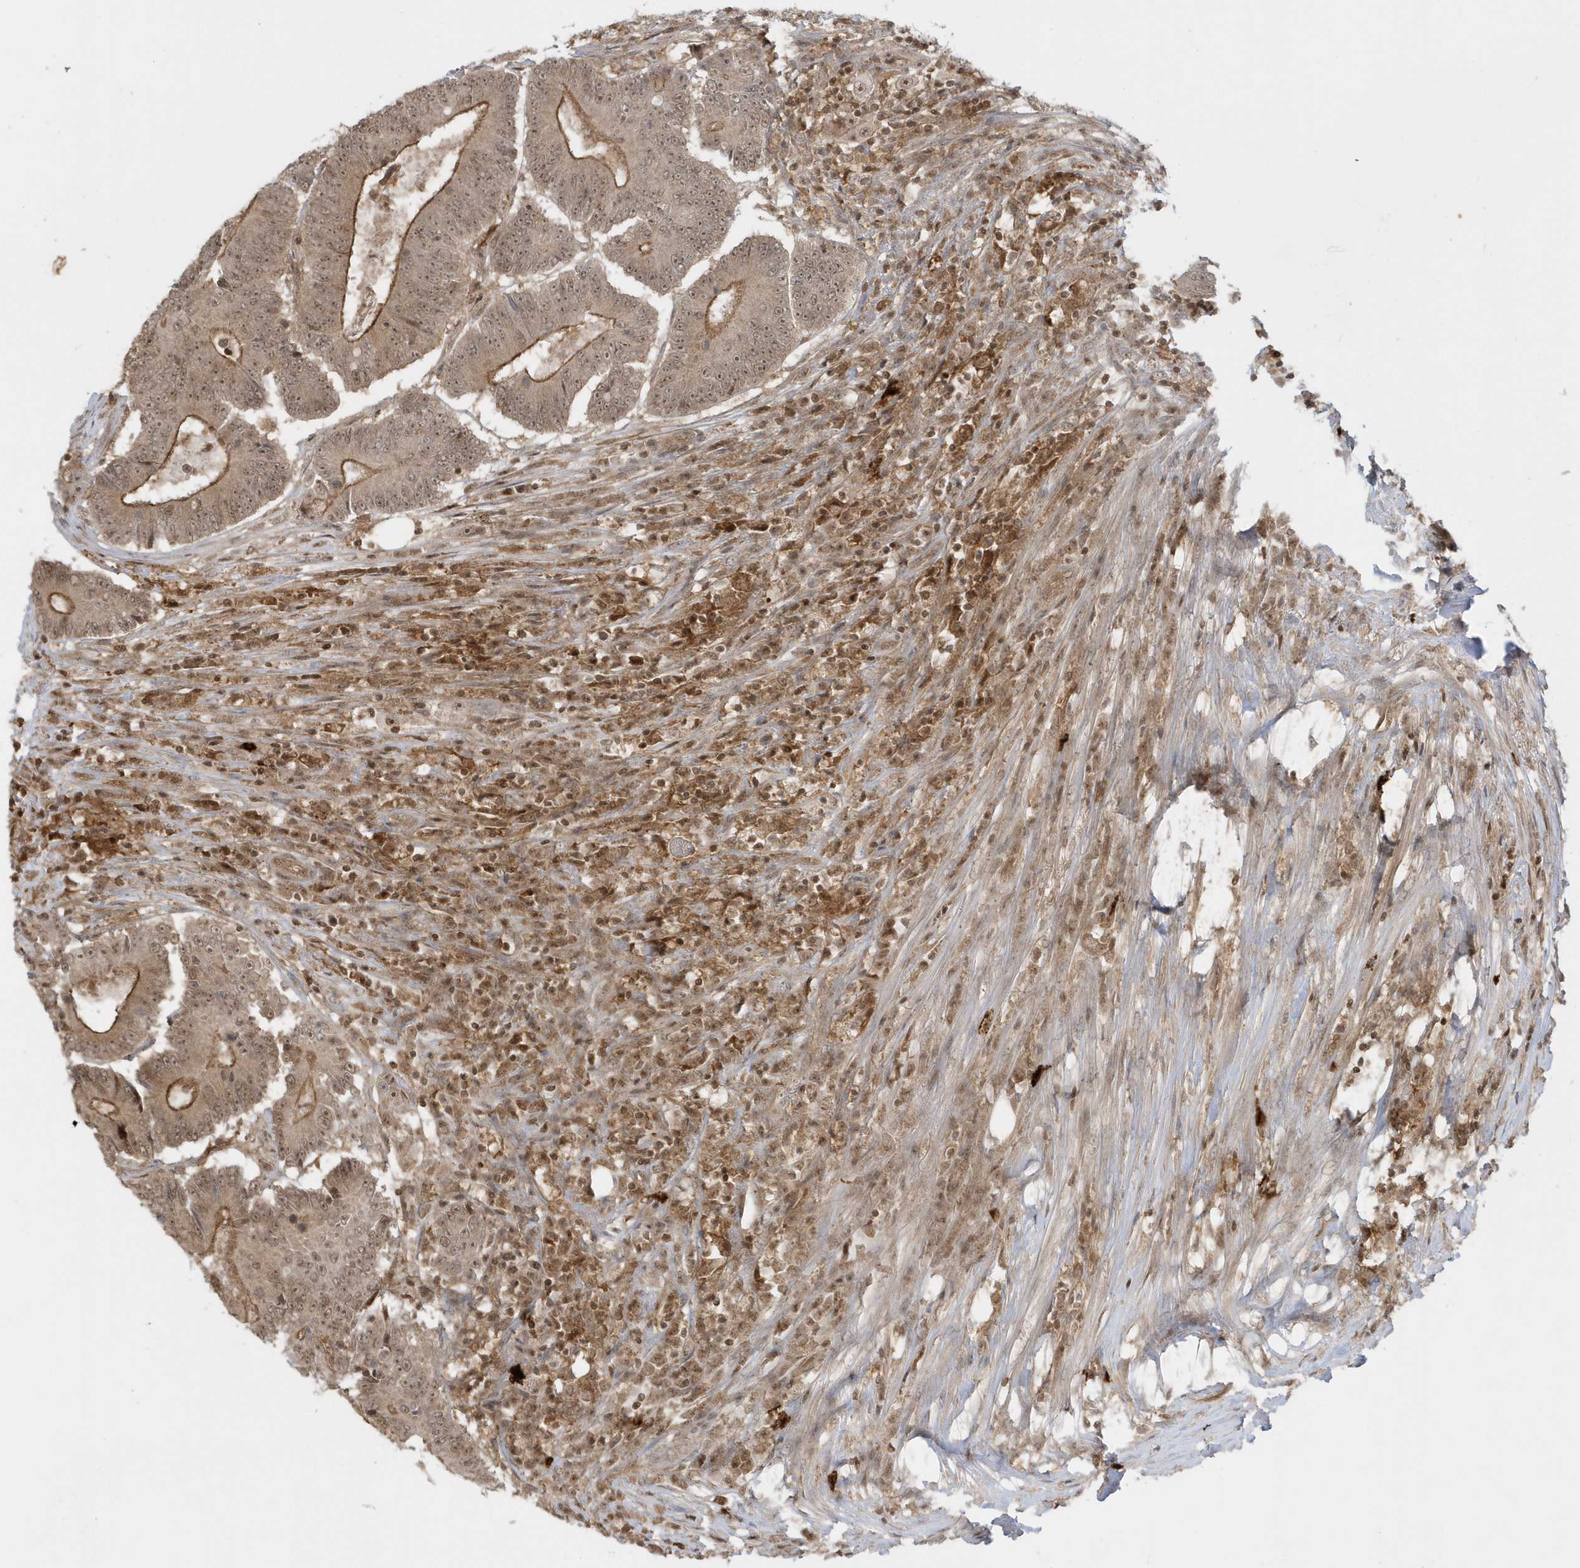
{"staining": {"intensity": "moderate", "quantity": ">75%", "location": "cytoplasmic/membranous,nuclear"}, "tissue": "colorectal cancer", "cell_type": "Tumor cells", "image_type": "cancer", "snomed": [{"axis": "morphology", "description": "Adenocarcinoma, NOS"}, {"axis": "topography", "description": "Colon"}], "caption": "Immunohistochemistry (DAB) staining of human colorectal adenocarcinoma displays moderate cytoplasmic/membranous and nuclear protein positivity in about >75% of tumor cells.", "gene": "PPP1R7", "patient": {"sex": "male", "age": 83}}